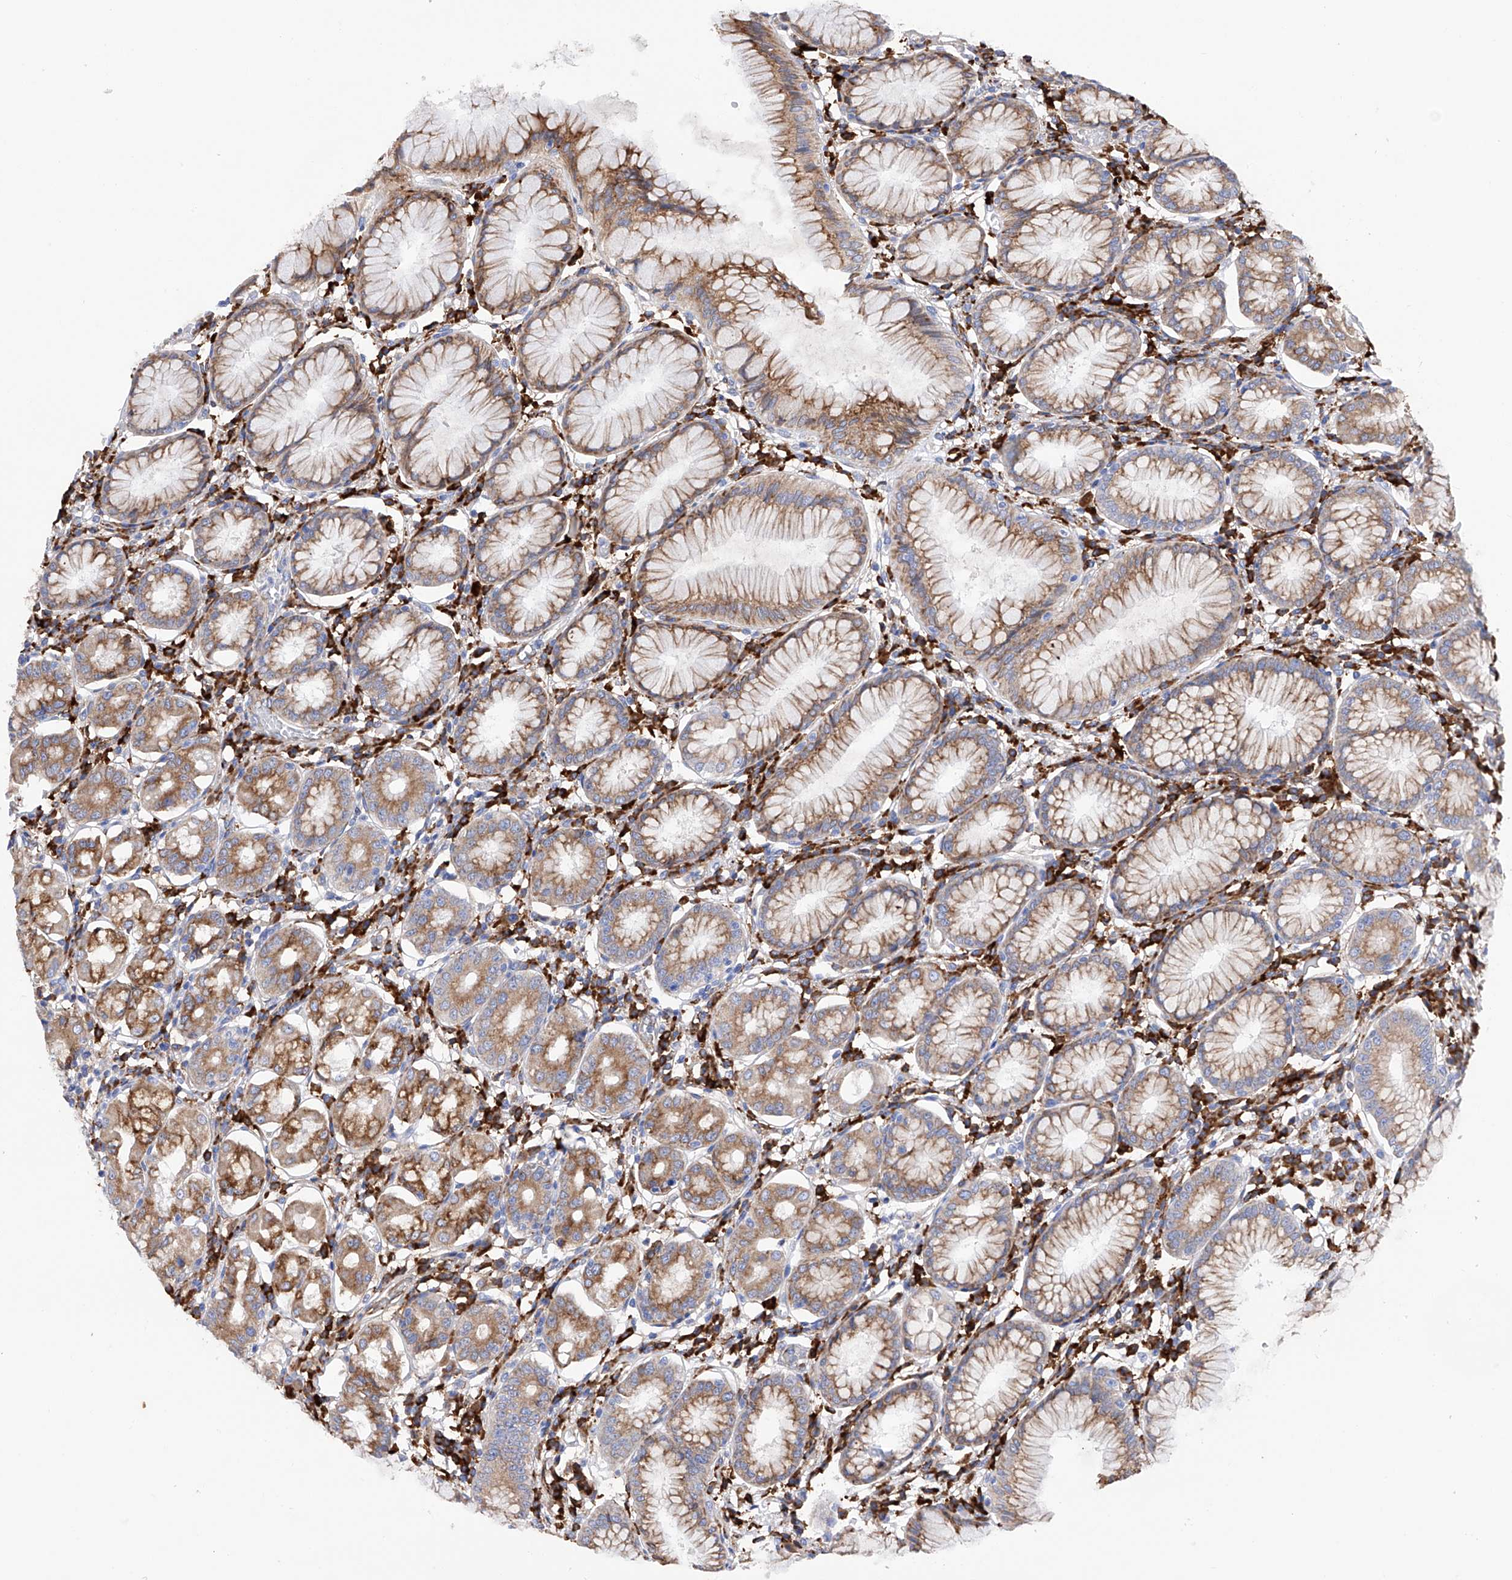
{"staining": {"intensity": "strong", "quantity": ">75%", "location": "cytoplasmic/membranous"}, "tissue": "stomach", "cell_type": "Glandular cells", "image_type": "normal", "snomed": [{"axis": "morphology", "description": "Normal tissue, NOS"}, {"axis": "topography", "description": "Stomach, lower"}], "caption": "Unremarkable stomach exhibits strong cytoplasmic/membranous staining in about >75% of glandular cells.", "gene": "PDIA5", "patient": {"sex": "female", "age": 56}}